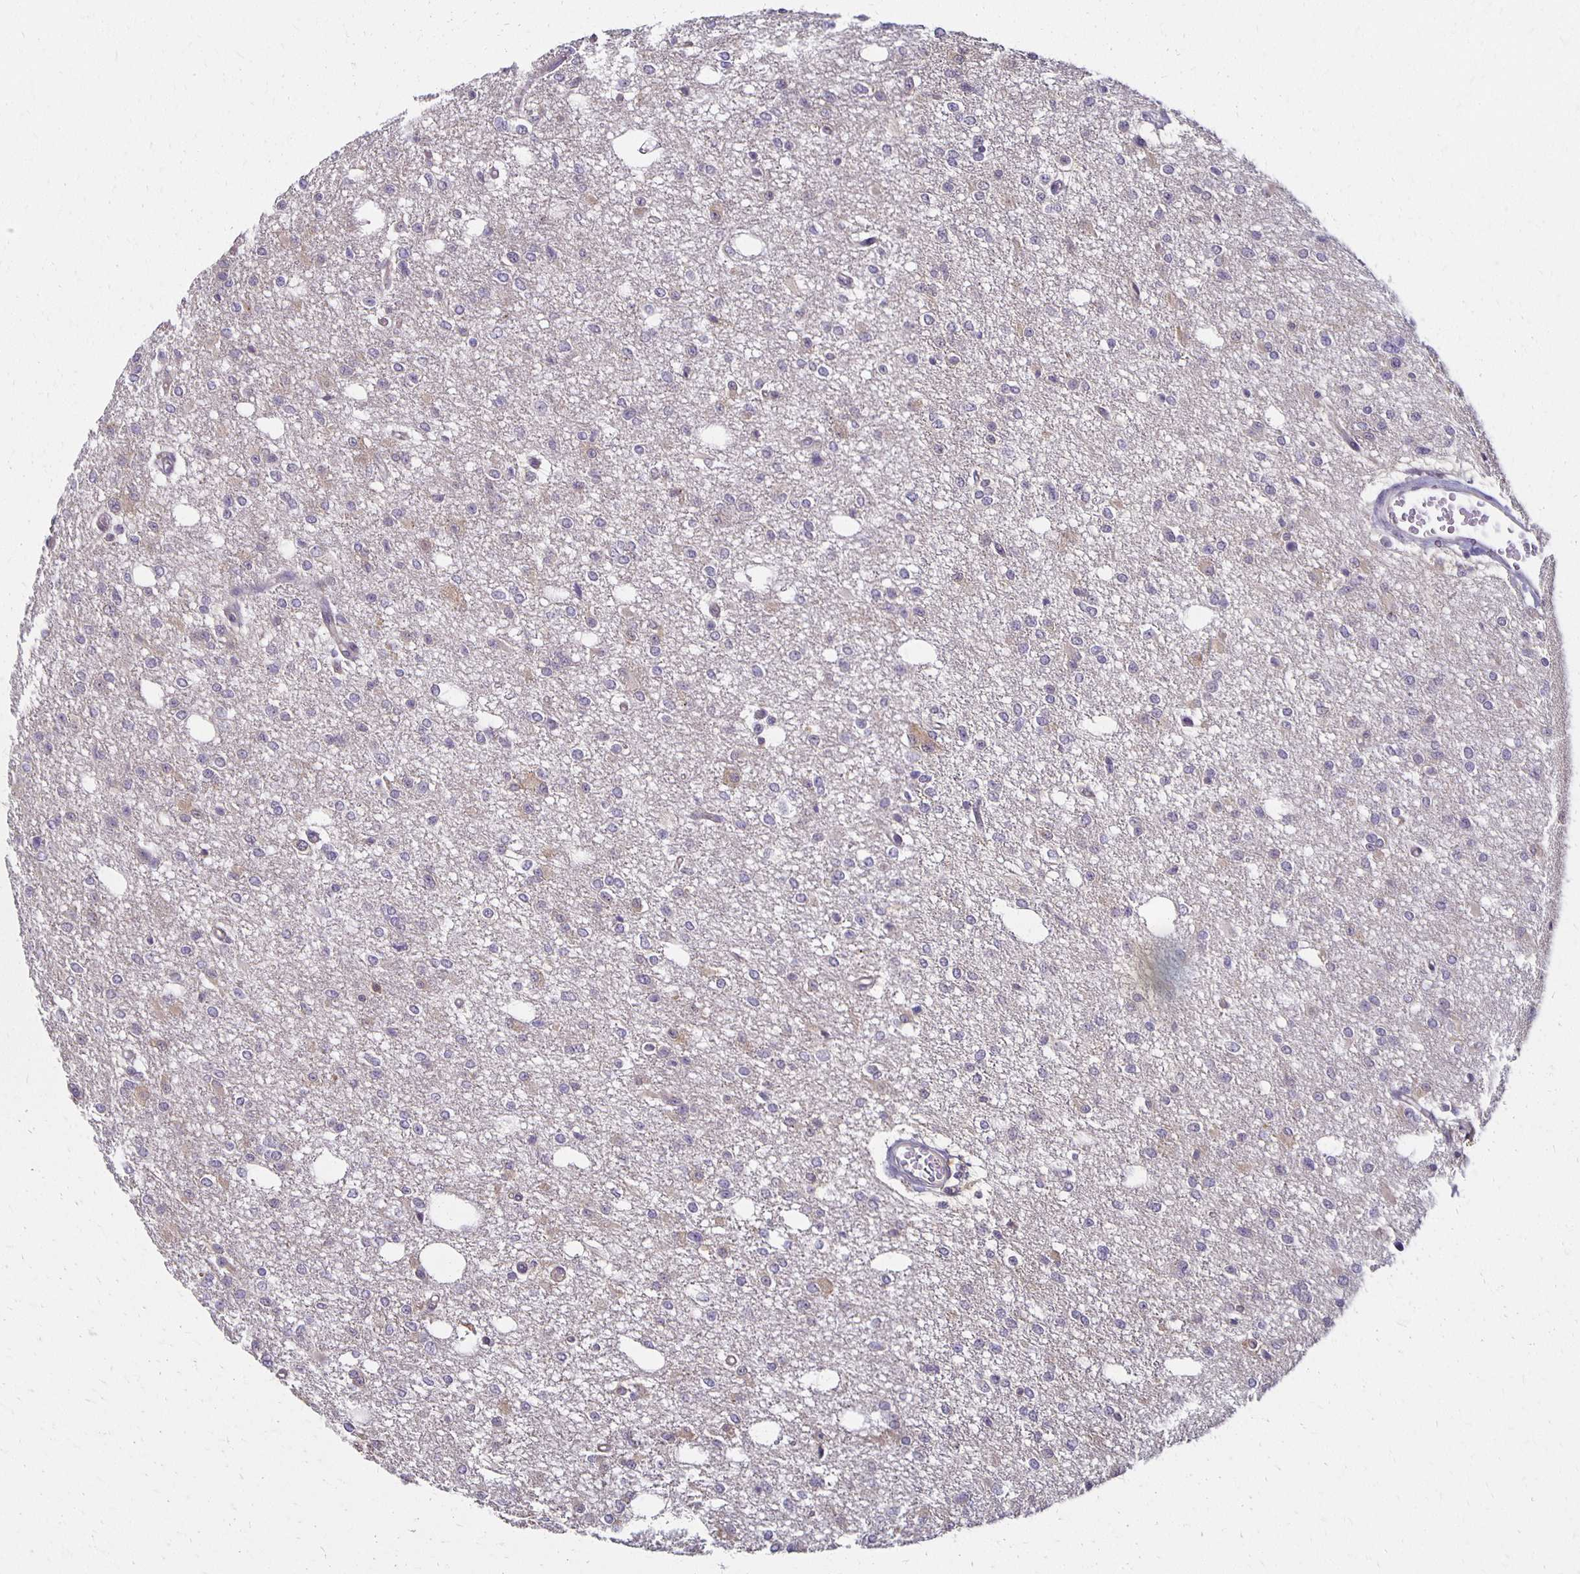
{"staining": {"intensity": "negative", "quantity": "none", "location": "none"}, "tissue": "glioma", "cell_type": "Tumor cells", "image_type": "cancer", "snomed": [{"axis": "morphology", "description": "Glioma, malignant, Low grade"}, {"axis": "topography", "description": "Brain"}], "caption": "Tumor cells are negative for protein expression in human glioma.", "gene": "GPX4", "patient": {"sex": "male", "age": 26}}